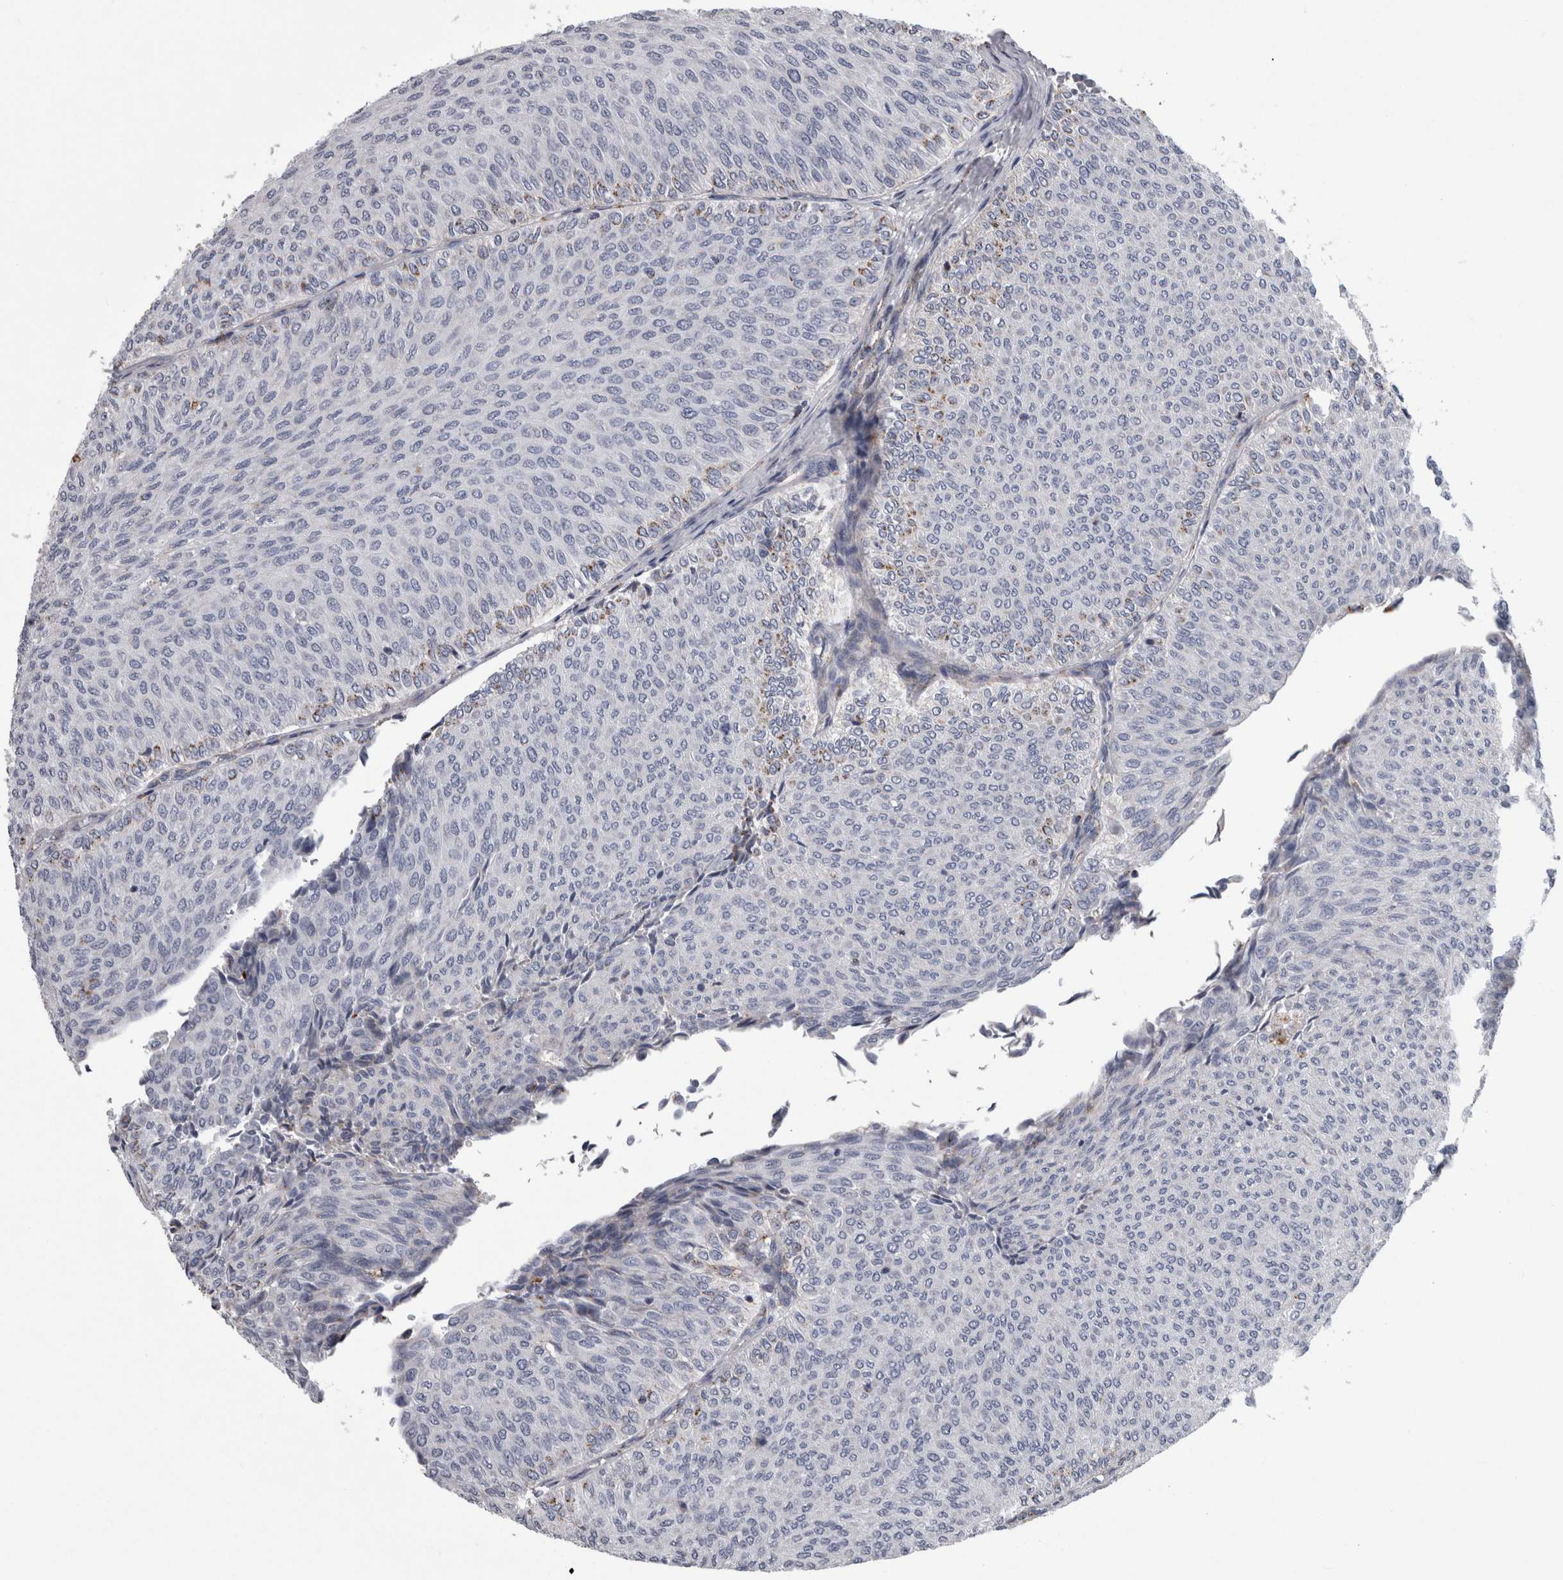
{"staining": {"intensity": "weak", "quantity": "<25%", "location": "cytoplasmic/membranous"}, "tissue": "urothelial cancer", "cell_type": "Tumor cells", "image_type": "cancer", "snomed": [{"axis": "morphology", "description": "Urothelial carcinoma, Low grade"}, {"axis": "topography", "description": "Urinary bladder"}], "caption": "This is a photomicrograph of immunohistochemistry (IHC) staining of urothelial cancer, which shows no positivity in tumor cells.", "gene": "DPP7", "patient": {"sex": "male", "age": 78}}